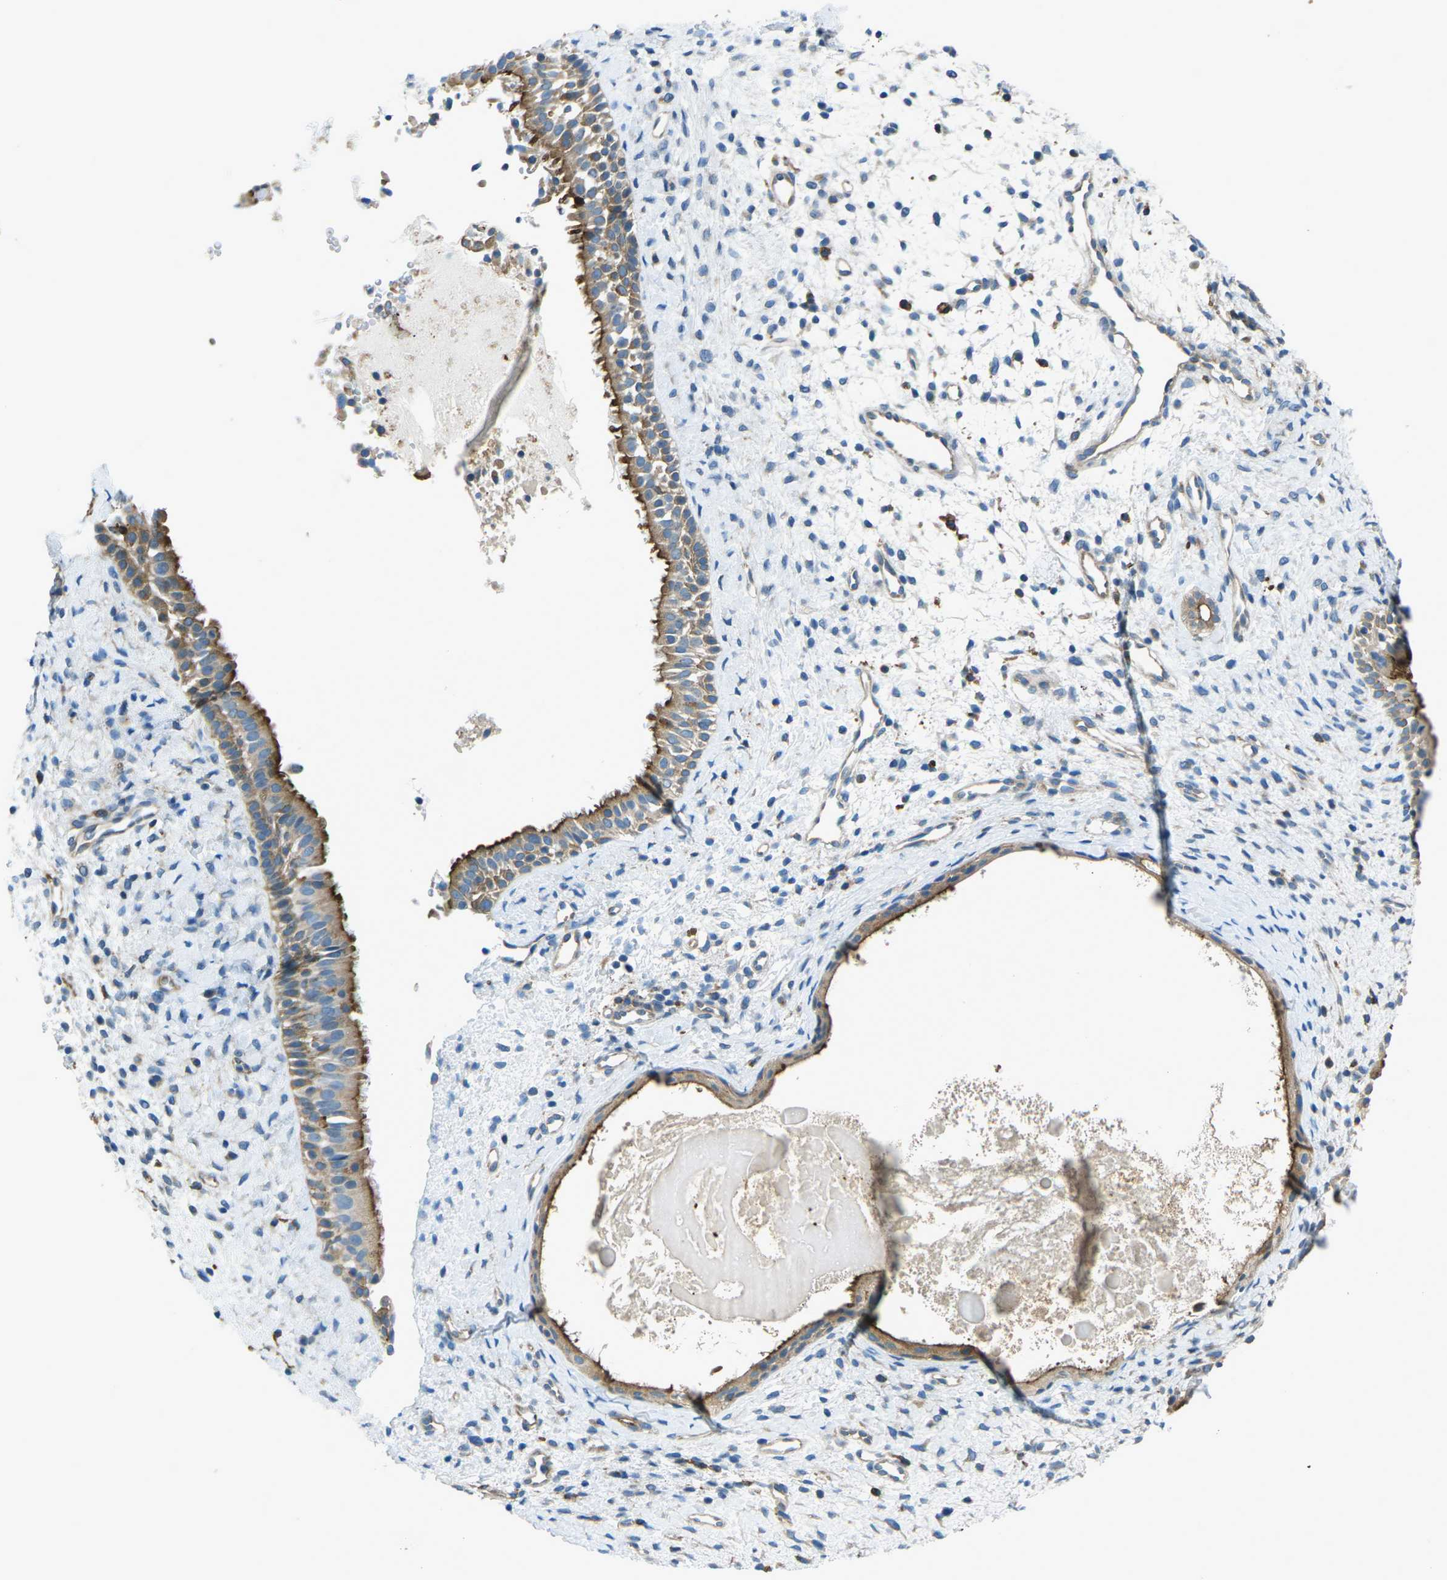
{"staining": {"intensity": "moderate", "quantity": ">75%", "location": "cytoplasmic/membranous"}, "tissue": "nasopharynx", "cell_type": "Respiratory epithelial cells", "image_type": "normal", "snomed": [{"axis": "morphology", "description": "Normal tissue, NOS"}, {"axis": "topography", "description": "Nasopharynx"}], "caption": "DAB (3,3'-diaminobenzidine) immunohistochemical staining of normal nasopharynx shows moderate cytoplasmic/membranous protein expression in about >75% of respiratory epithelial cells.", "gene": "CDK17", "patient": {"sex": "male", "age": 22}}